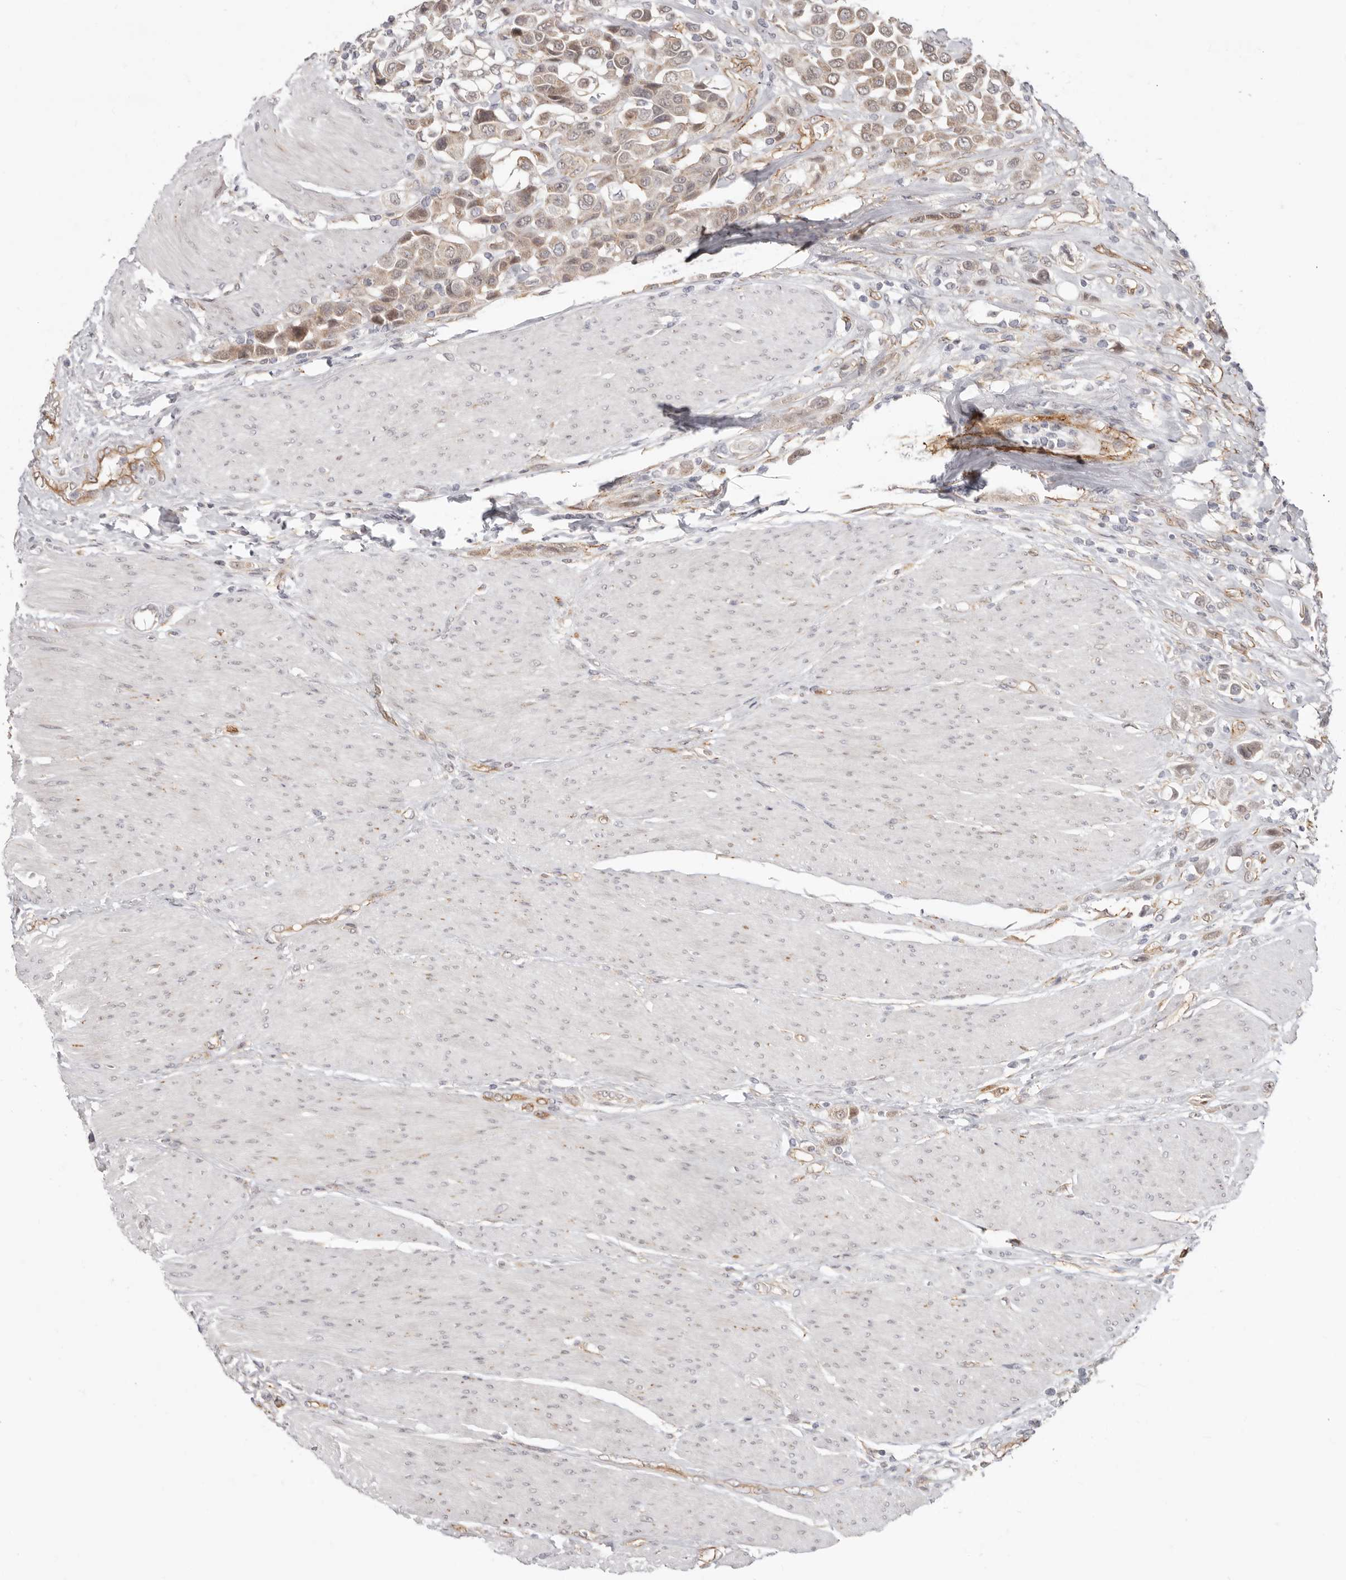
{"staining": {"intensity": "weak", "quantity": ">75%", "location": "cytoplasmic/membranous"}, "tissue": "urothelial cancer", "cell_type": "Tumor cells", "image_type": "cancer", "snomed": [{"axis": "morphology", "description": "Urothelial carcinoma, High grade"}, {"axis": "topography", "description": "Urinary bladder"}], "caption": "Urothelial carcinoma (high-grade) stained with a protein marker demonstrates weak staining in tumor cells.", "gene": "SZT2", "patient": {"sex": "male", "age": 50}}